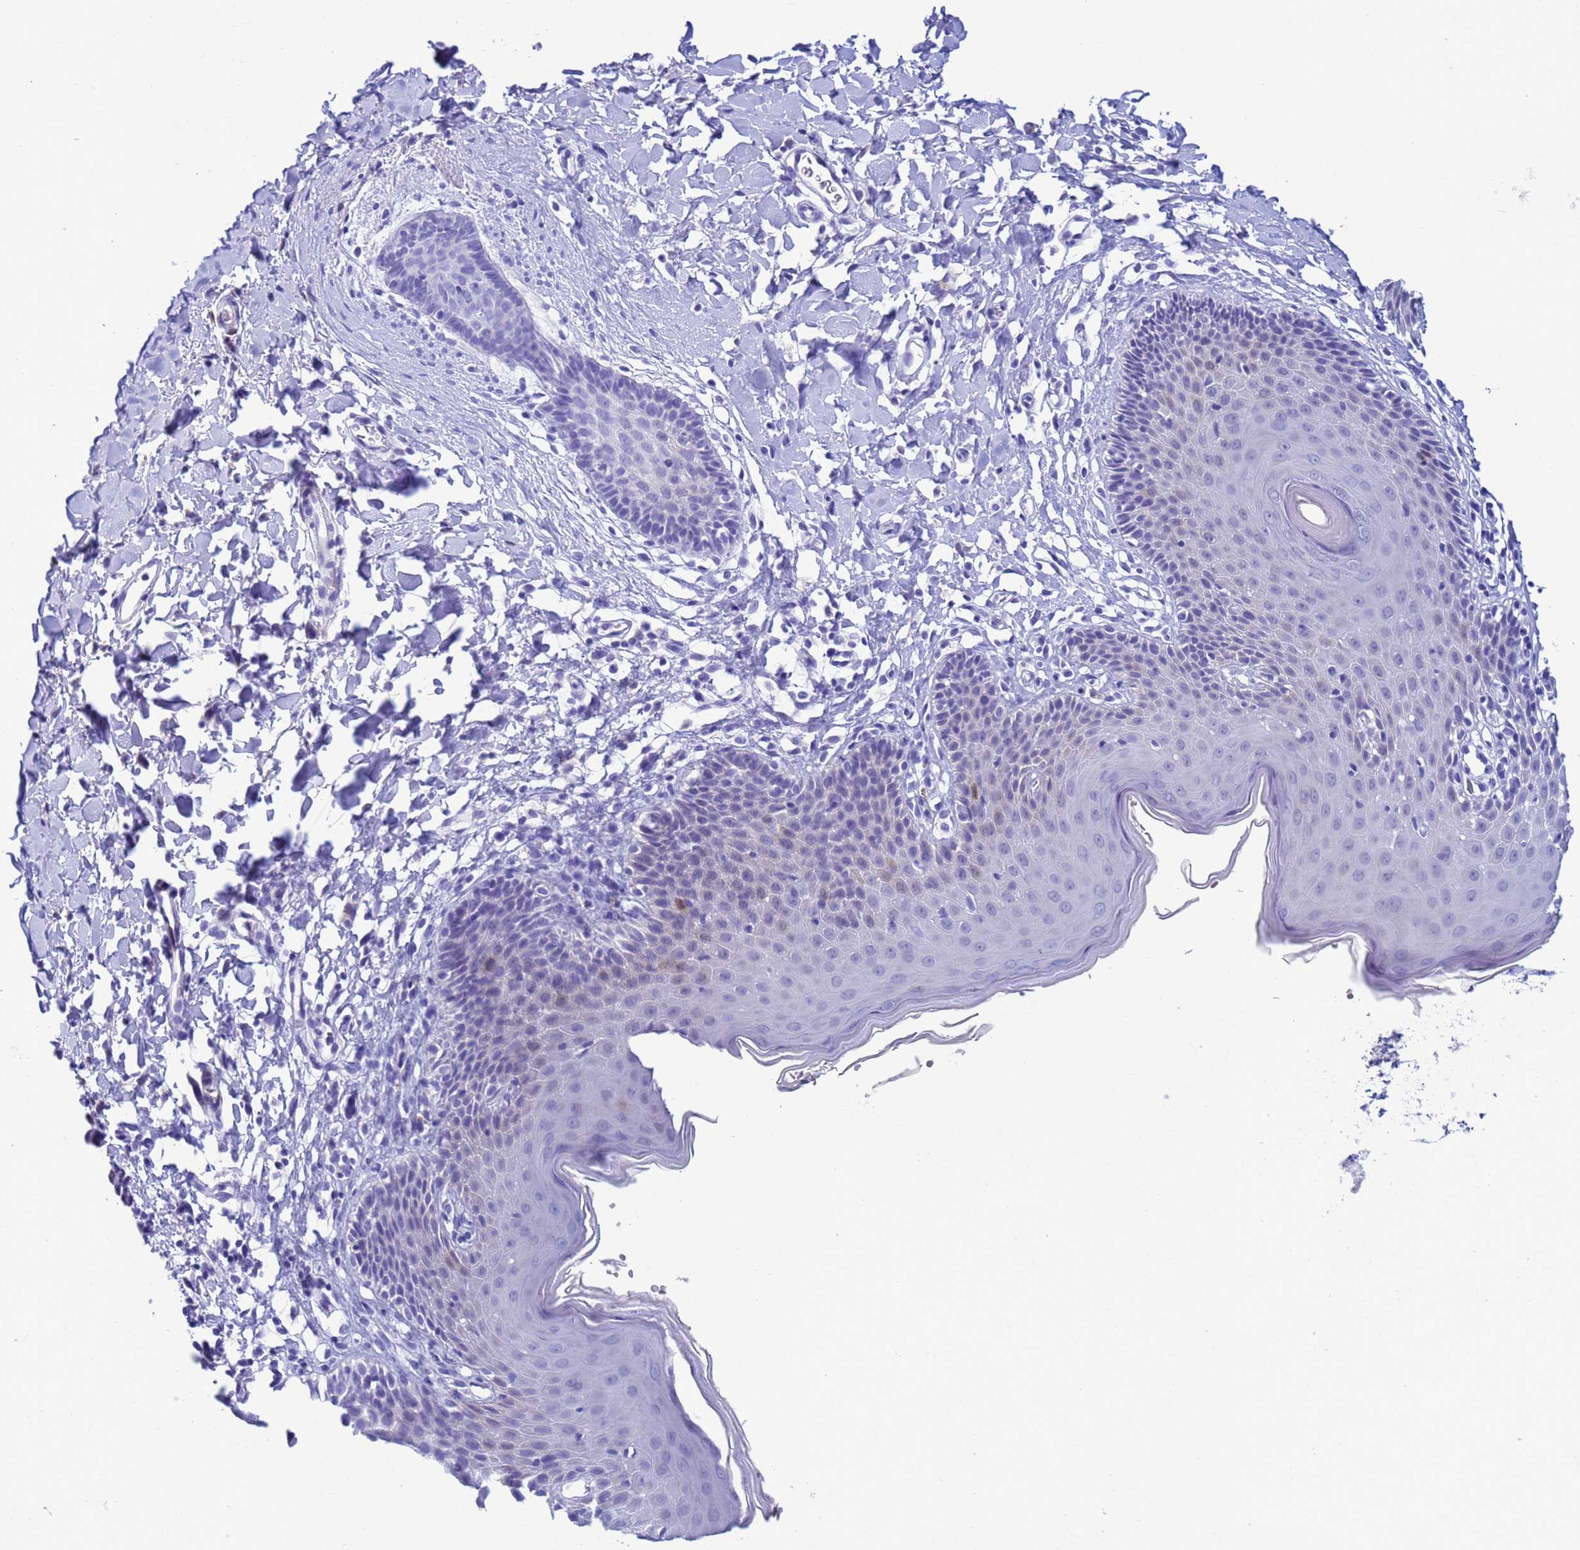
{"staining": {"intensity": "moderate", "quantity": "<25%", "location": "cytoplasmic/membranous,nuclear"}, "tissue": "skin", "cell_type": "Epidermal cells", "image_type": "normal", "snomed": [{"axis": "morphology", "description": "Normal tissue, NOS"}, {"axis": "topography", "description": "Vulva"}], "caption": "Immunohistochemistry (DAB (3,3'-diaminobenzidine)) staining of normal skin demonstrates moderate cytoplasmic/membranous,nuclear protein expression in about <25% of epidermal cells.", "gene": "AKR1C2", "patient": {"sex": "female", "age": 68}}